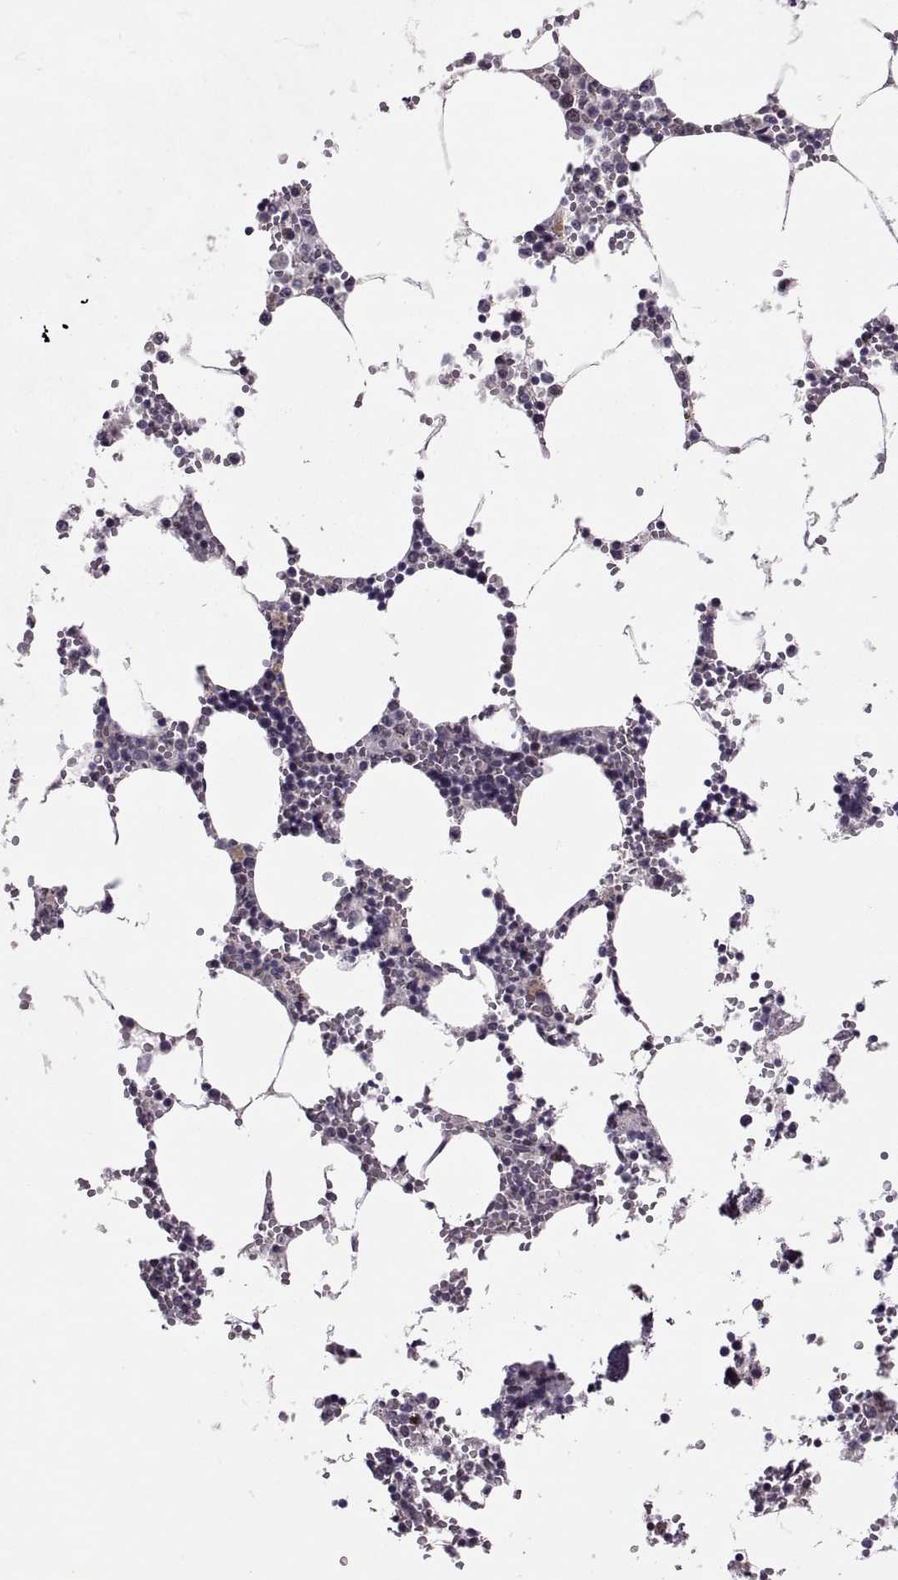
{"staining": {"intensity": "weak", "quantity": "<25%", "location": "nuclear"}, "tissue": "bone marrow", "cell_type": "Hematopoietic cells", "image_type": "normal", "snomed": [{"axis": "morphology", "description": "Normal tissue, NOS"}, {"axis": "topography", "description": "Bone marrow"}], "caption": "High power microscopy photomicrograph of an IHC image of benign bone marrow, revealing no significant expression in hematopoietic cells.", "gene": "CDK4", "patient": {"sex": "male", "age": 54}}